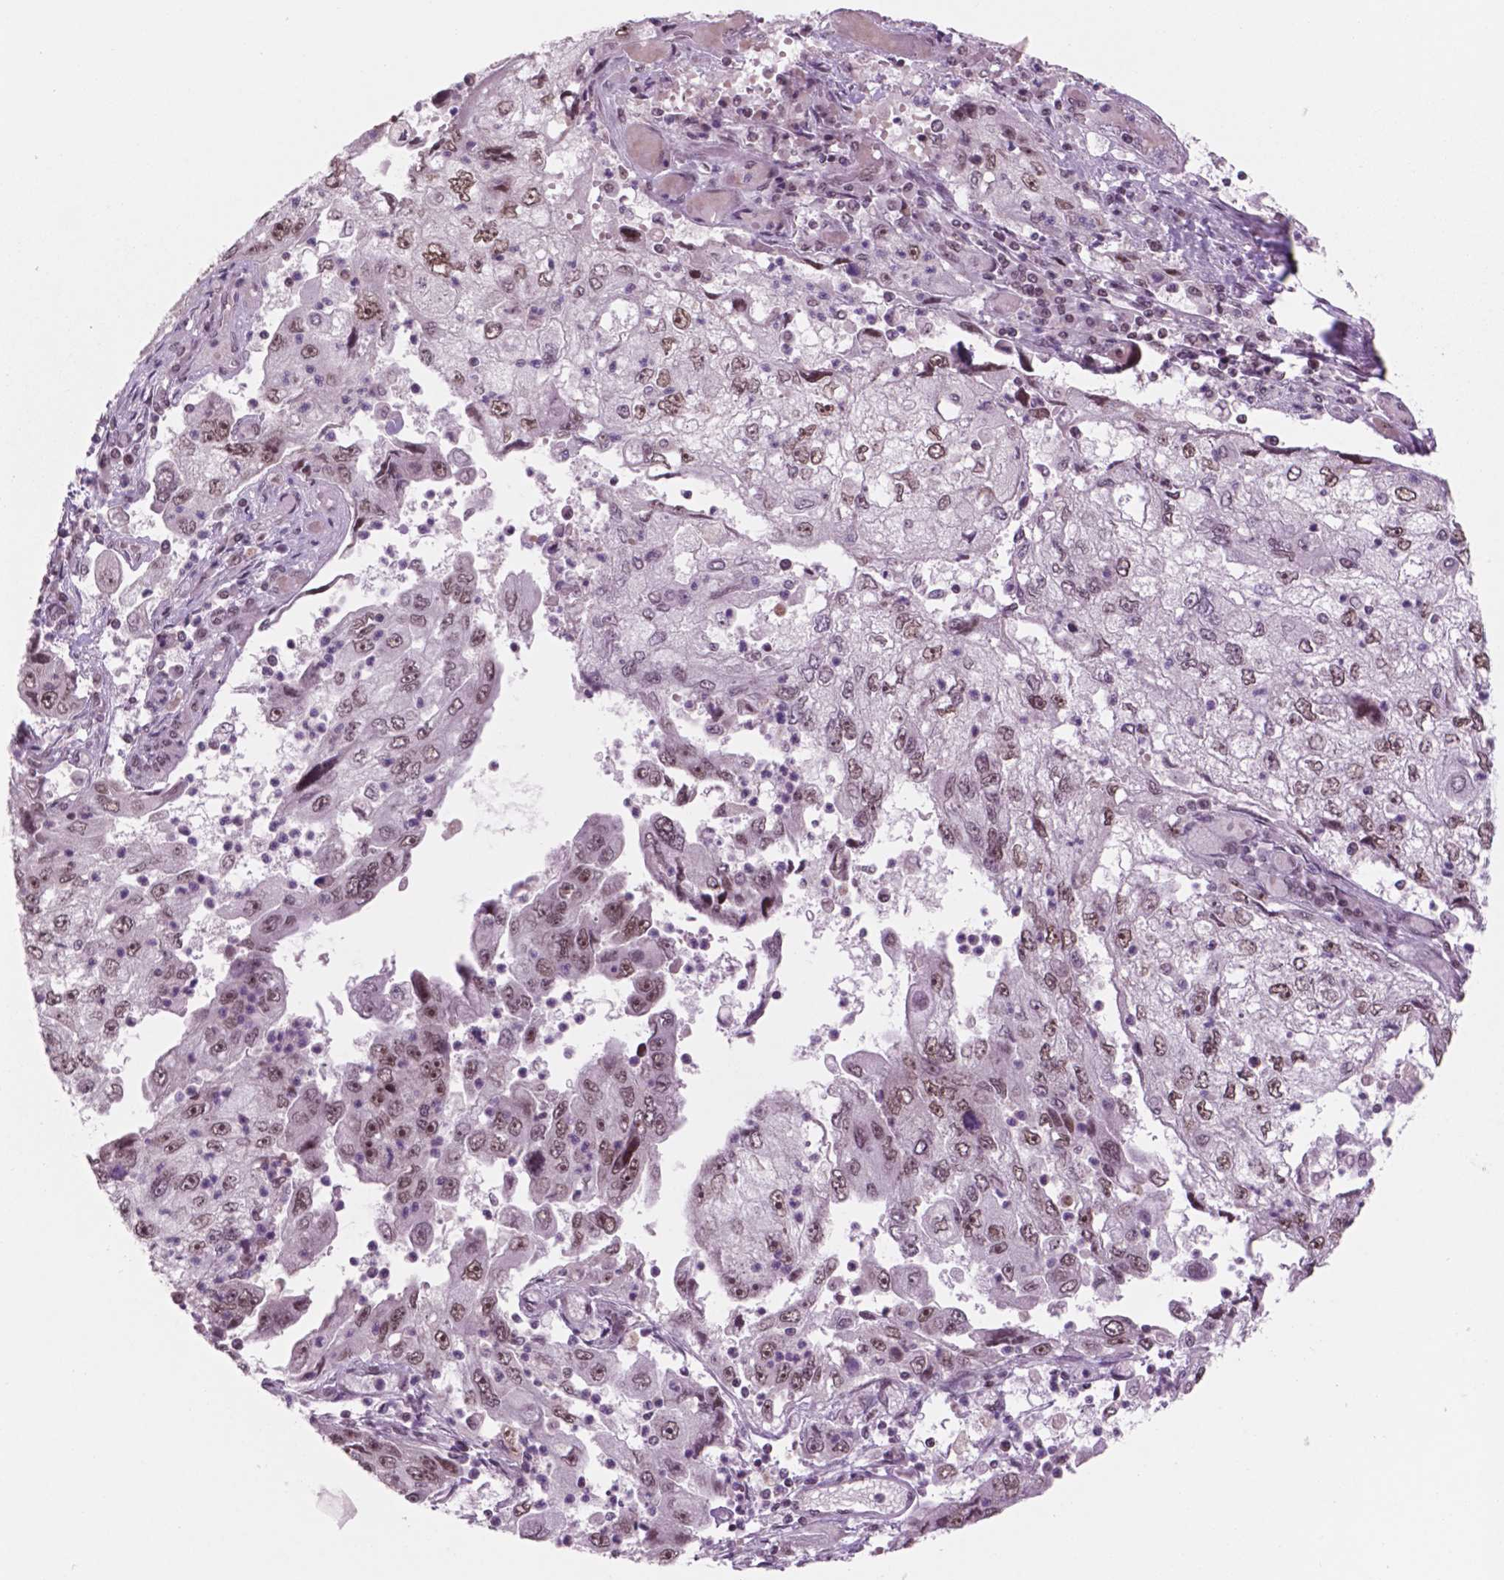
{"staining": {"intensity": "moderate", "quantity": ">75%", "location": "nuclear"}, "tissue": "cervical cancer", "cell_type": "Tumor cells", "image_type": "cancer", "snomed": [{"axis": "morphology", "description": "Squamous cell carcinoma, NOS"}, {"axis": "topography", "description": "Cervix"}], "caption": "Cervical cancer (squamous cell carcinoma) stained with a brown dye displays moderate nuclear positive staining in approximately >75% of tumor cells.", "gene": "POLR2E", "patient": {"sex": "female", "age": 36}}